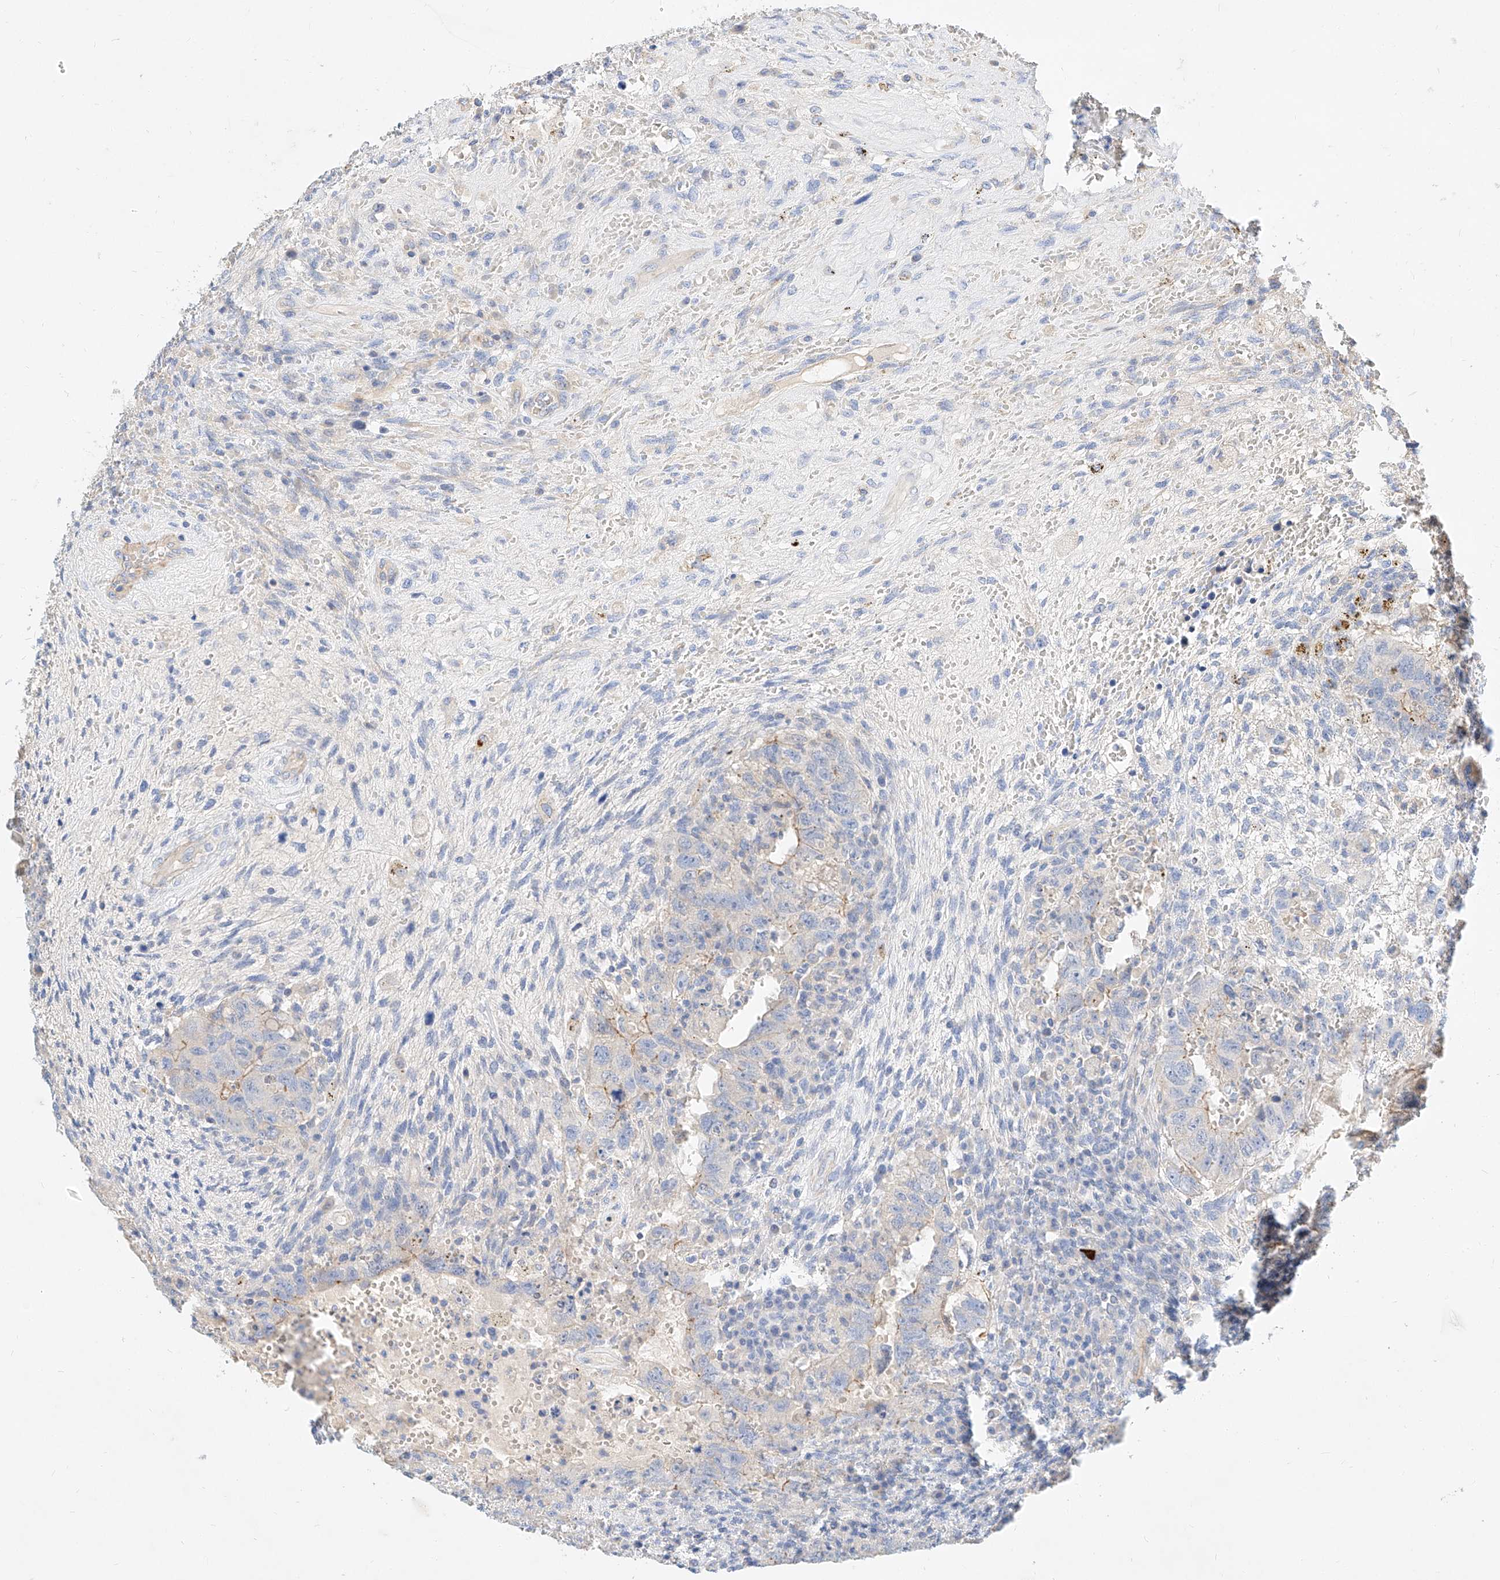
{"staining": {"intensity": "negative", "quantity": "none", "location": "none"}, "tissue": "testis cancer", "cell_type": "Tumor cells", "image_type": "cancer", "snomed": [{"axis": "morphology", "description": "Carcinoma, Embryonal, NOS"}, {"axis": "topography", "description": "Testis"}], "caption": "Protein analysis of embryonal carcinoma (testis) demonstrates no significant expression in tumor cells. Nuclei are stained in blue.", "gene": "KCNH5", "patient": {"sex": "male", "age": 26}}